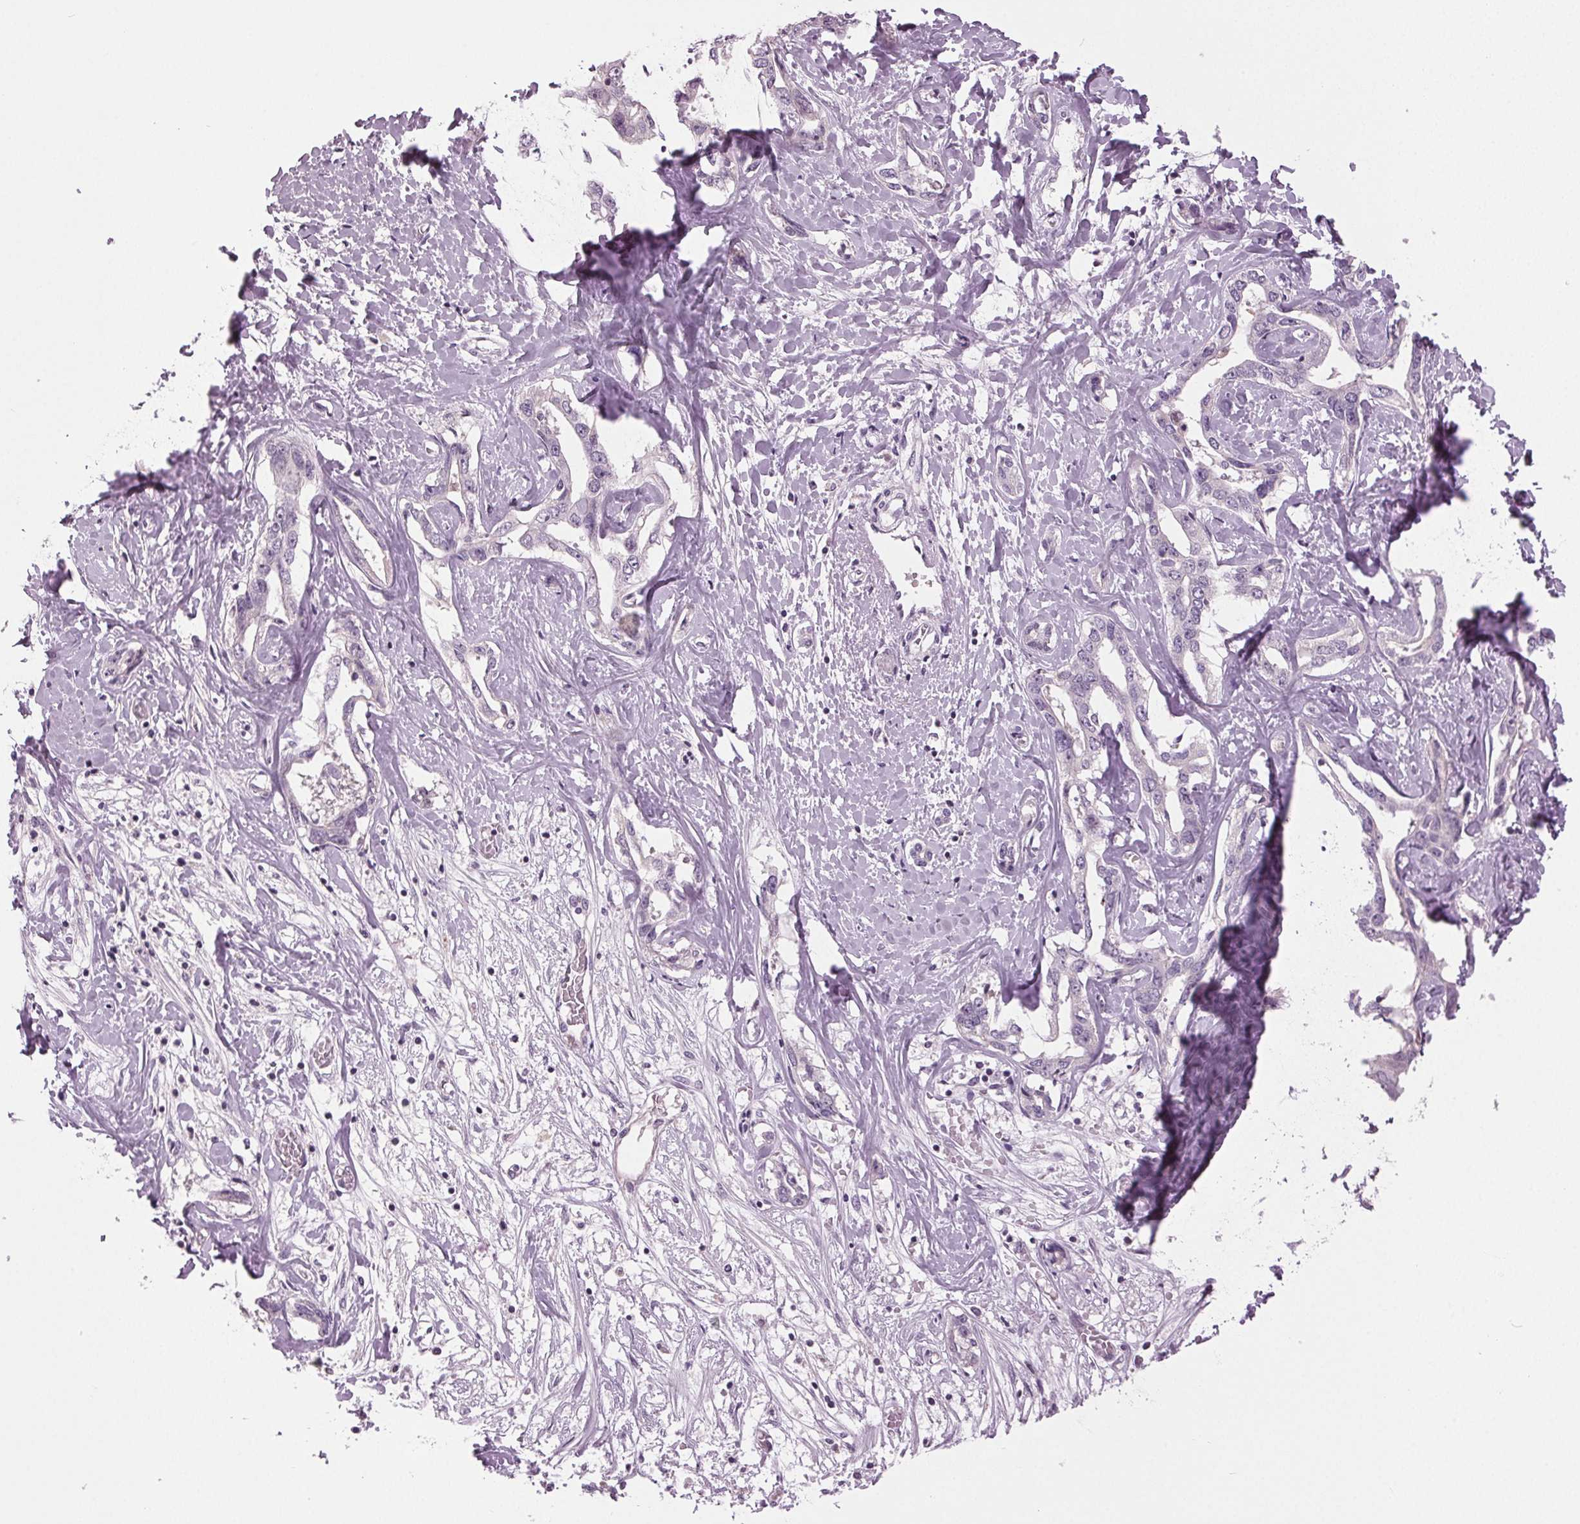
{"staining": {"intensity": "negative", "quantity": "none", "location": "none"}, "tissue": "liver cancer", "cell_type": "Tumor cells", "image_type": "cancer", "snomed": [{"axis": "morphology", "description": "Cholangiocarcinoma"}, {"axis": "topography", "description": "Liver"}], "caption": "A photomicrograph of liver cancer (cholangiocarcinoma) stained for a protein demonstrates no brown staining in tumor cells.", "gene": "DNAH12", "patient": {"sex": "male", "age": 59}}